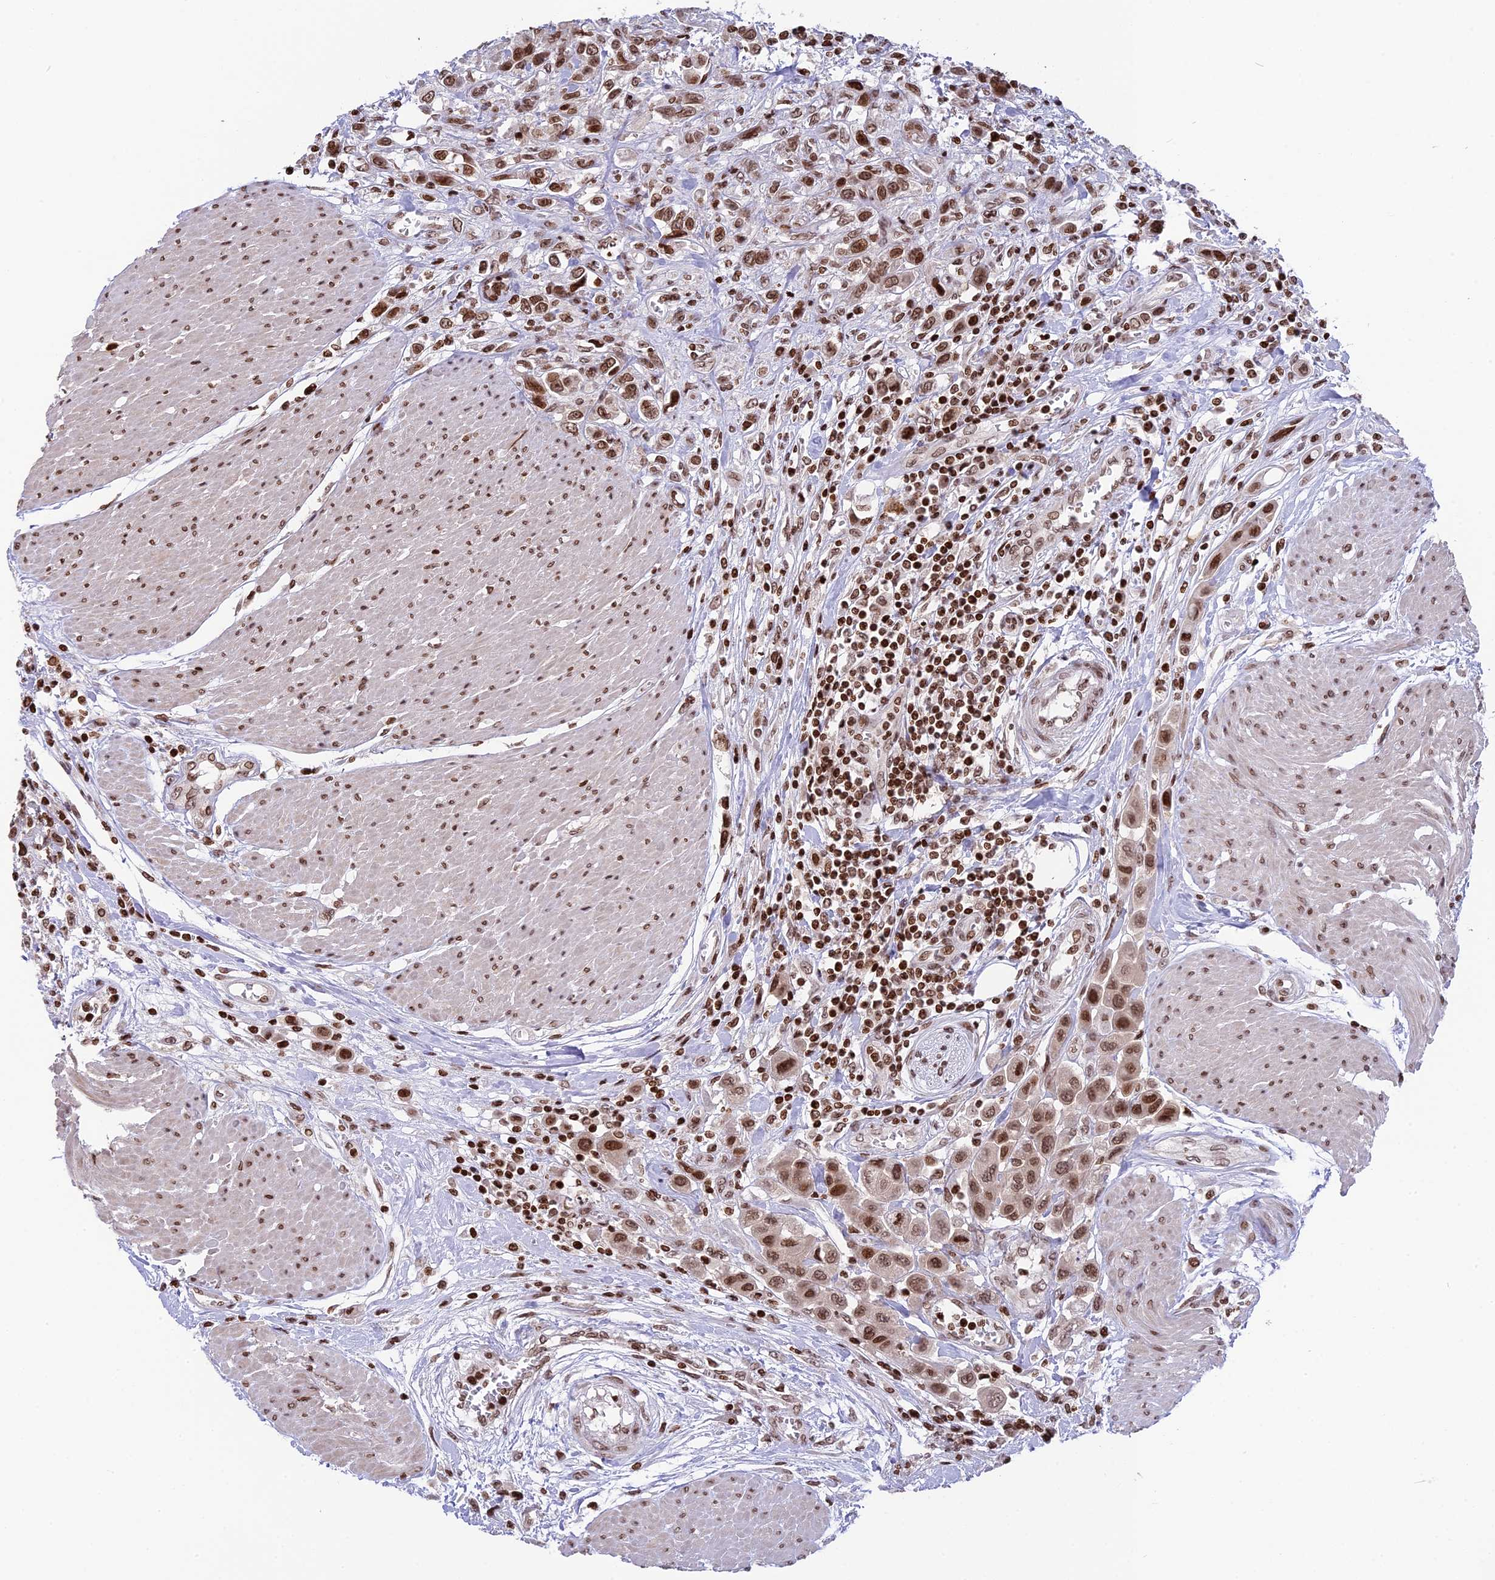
{"staining": {"intensity": "moderate", "quantity": ">75%", "location": "nuclear"}, "tissue": "urothelial cancer", "cell_type": "Tumor cells", "image_type": "cancer", "snomed": [{"axis": "morphology", "description": "Urothelial carcinoma, High grade"}, {"axis": "topography", "description": "Urinary bladder"}], "caption": "A brown stain shows moderate nuclear positivity of a protein in human high-grade urothelial carcinoma tumor cells. (Brightfield microscopy of DAB IHC at high magnification).", "gene": "TET2", "patient": {"sex": "male", "age": 50}}